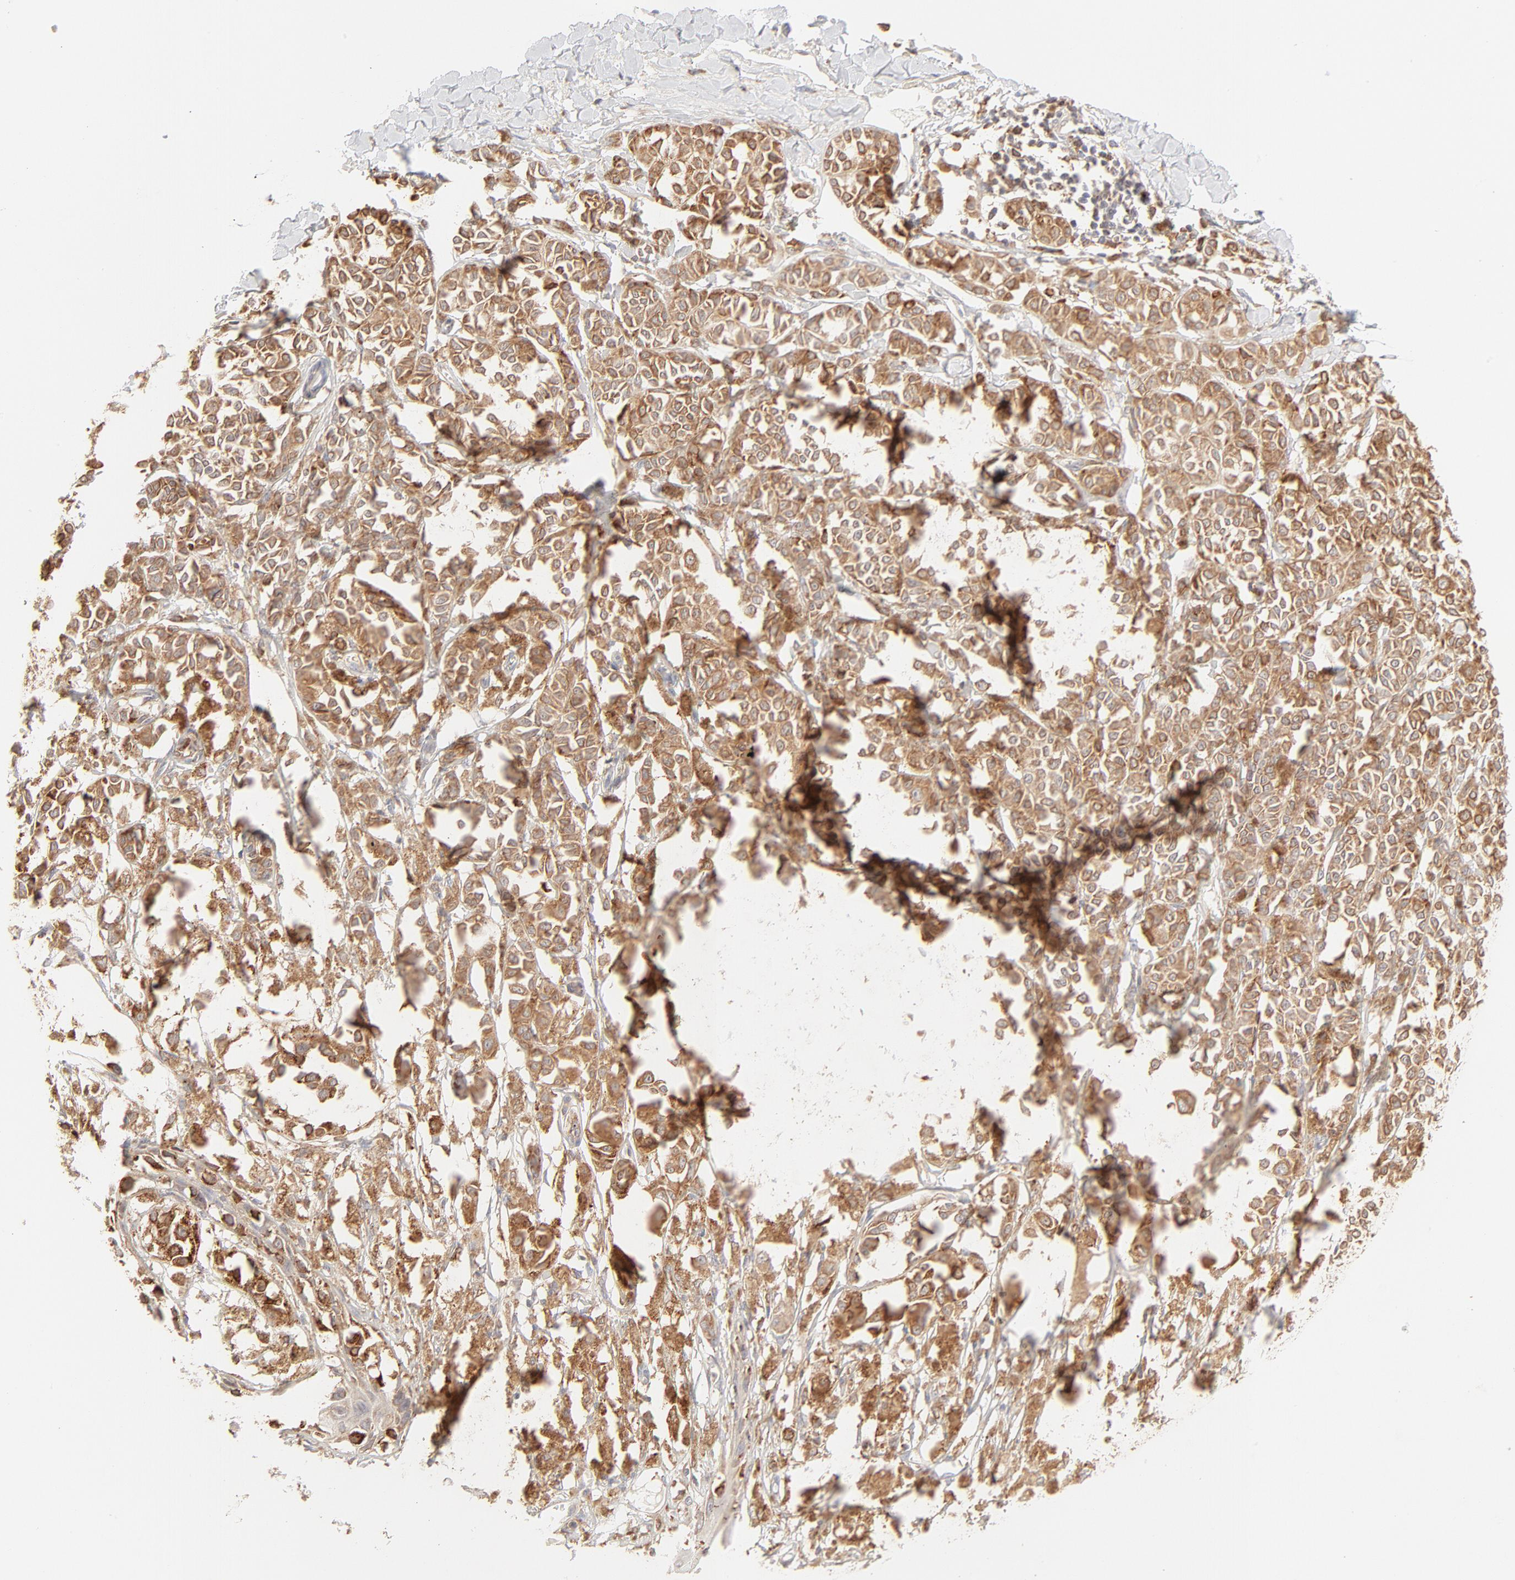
{"staining": {"intensity": "strong", "quantity": ">75%", "location": "cytoplasmic/membranous"}, "tissue": "melanoma", "cell_type": "Tumor cells", "image_type": "cancer", "snomed": [{"axis": "morphology", "description": "Malignant melanoma, NOS"}, {"axis": "topography", "description": "Skin"}], "caption": "Immunohistochemistry (IHC) photomicrograph of neoplastic tissue: malignant melanoma stained using immunohistochemistry demonstrates high levels of strong protein expression localized specifically in the cytoplasmic/membranous of tumor cells, appearing as a cytoplasmic/membranous brown color.", "gene": "PARP12", "patient": {"sex": "male", "age": 76}}